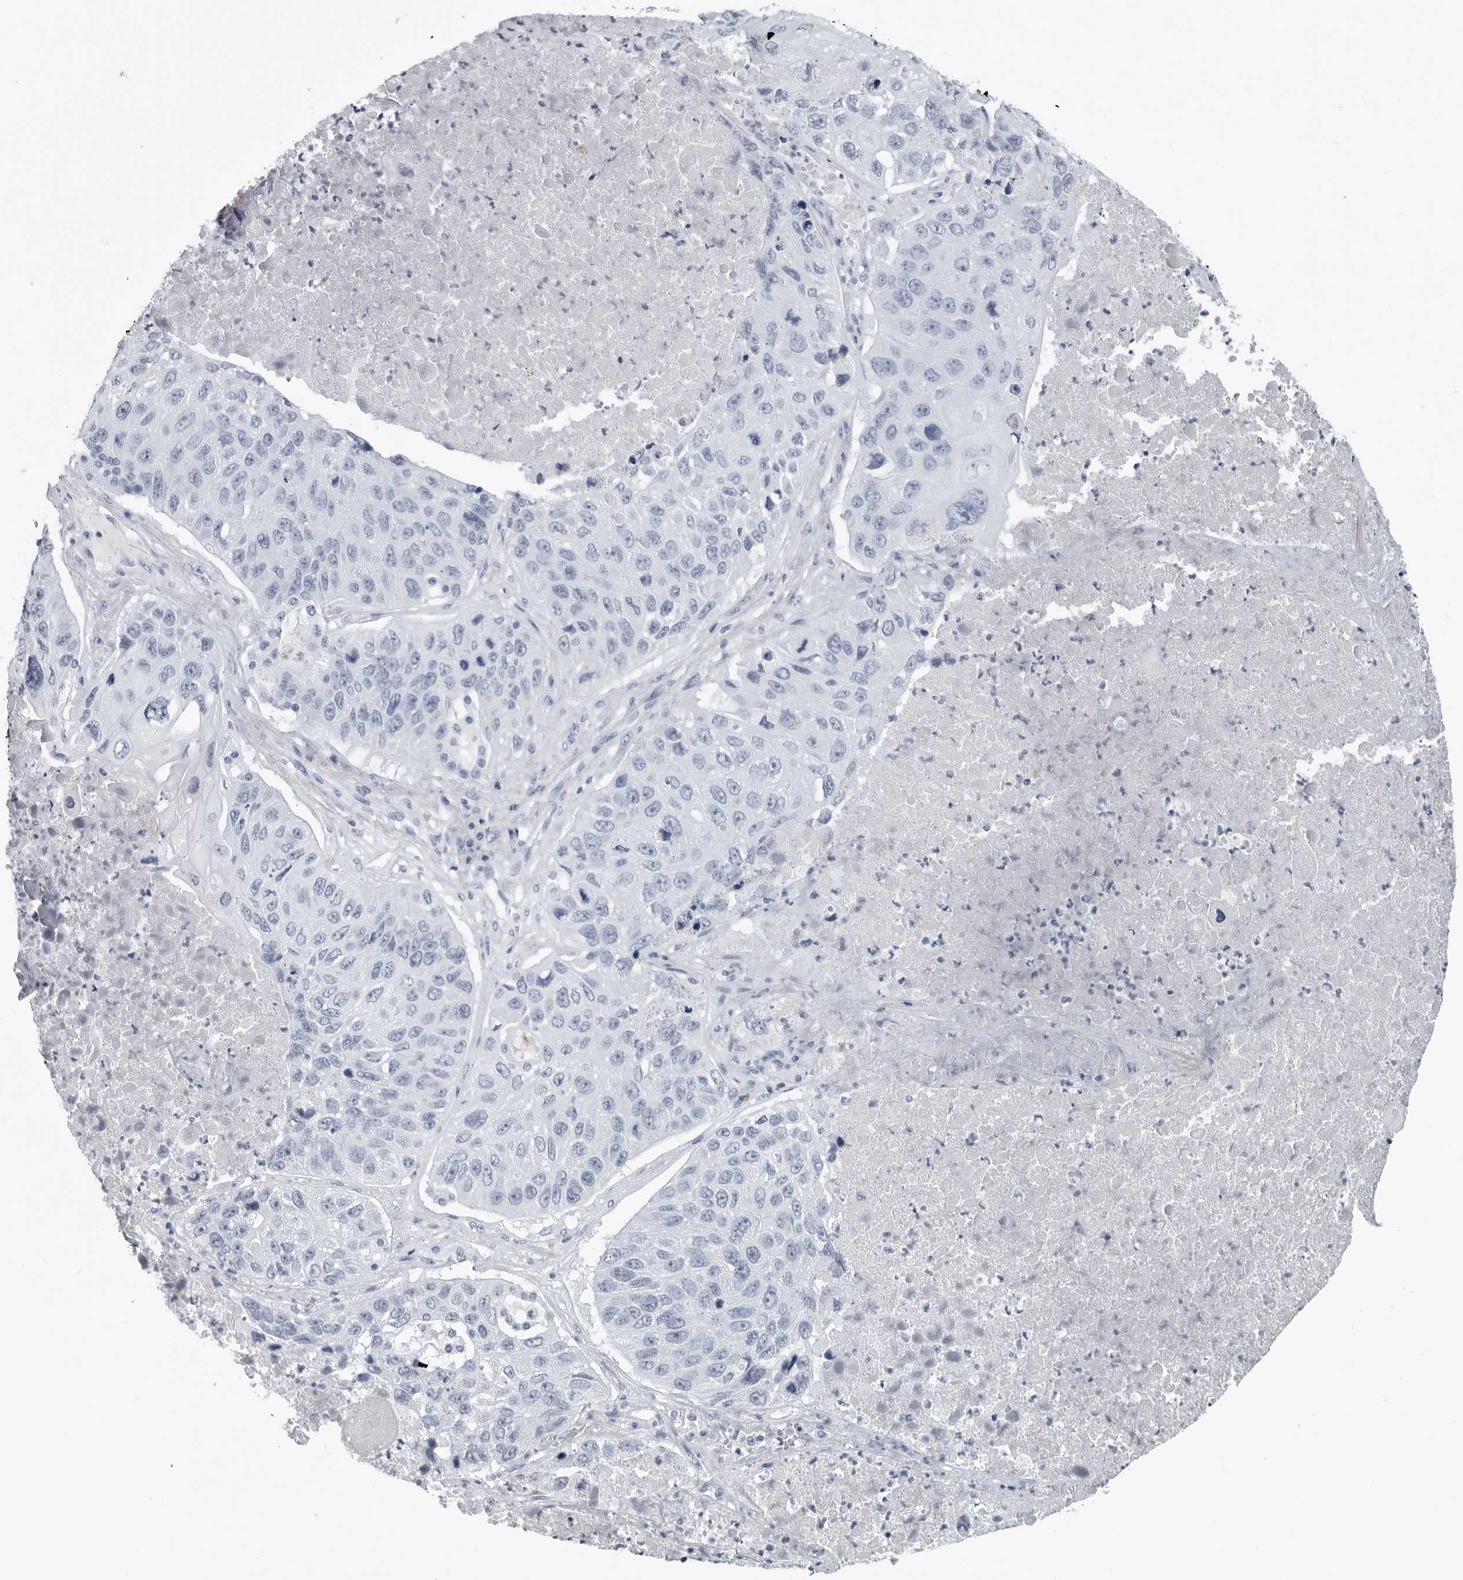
{"staining": {"intensity": "negative", "quantity": "none", "location": "none"}, "tissue": "lung cancer", "cell_type": "Tumor cells", "image_type": "cancer", "snomed": [{"axis": "morphology", "description": "Squamous cell carcinoma, NOS"}, {"axis": "topography", "description": "Lung"}], "caption": "DAB immunohistochemical staining of lung cancer displays no significant staining in tumor cells. (Brightfield microscopy of DAB IHC at high magnification).", "gene": "AMPD1", "patient": {"sex": "male", "age": 61}}